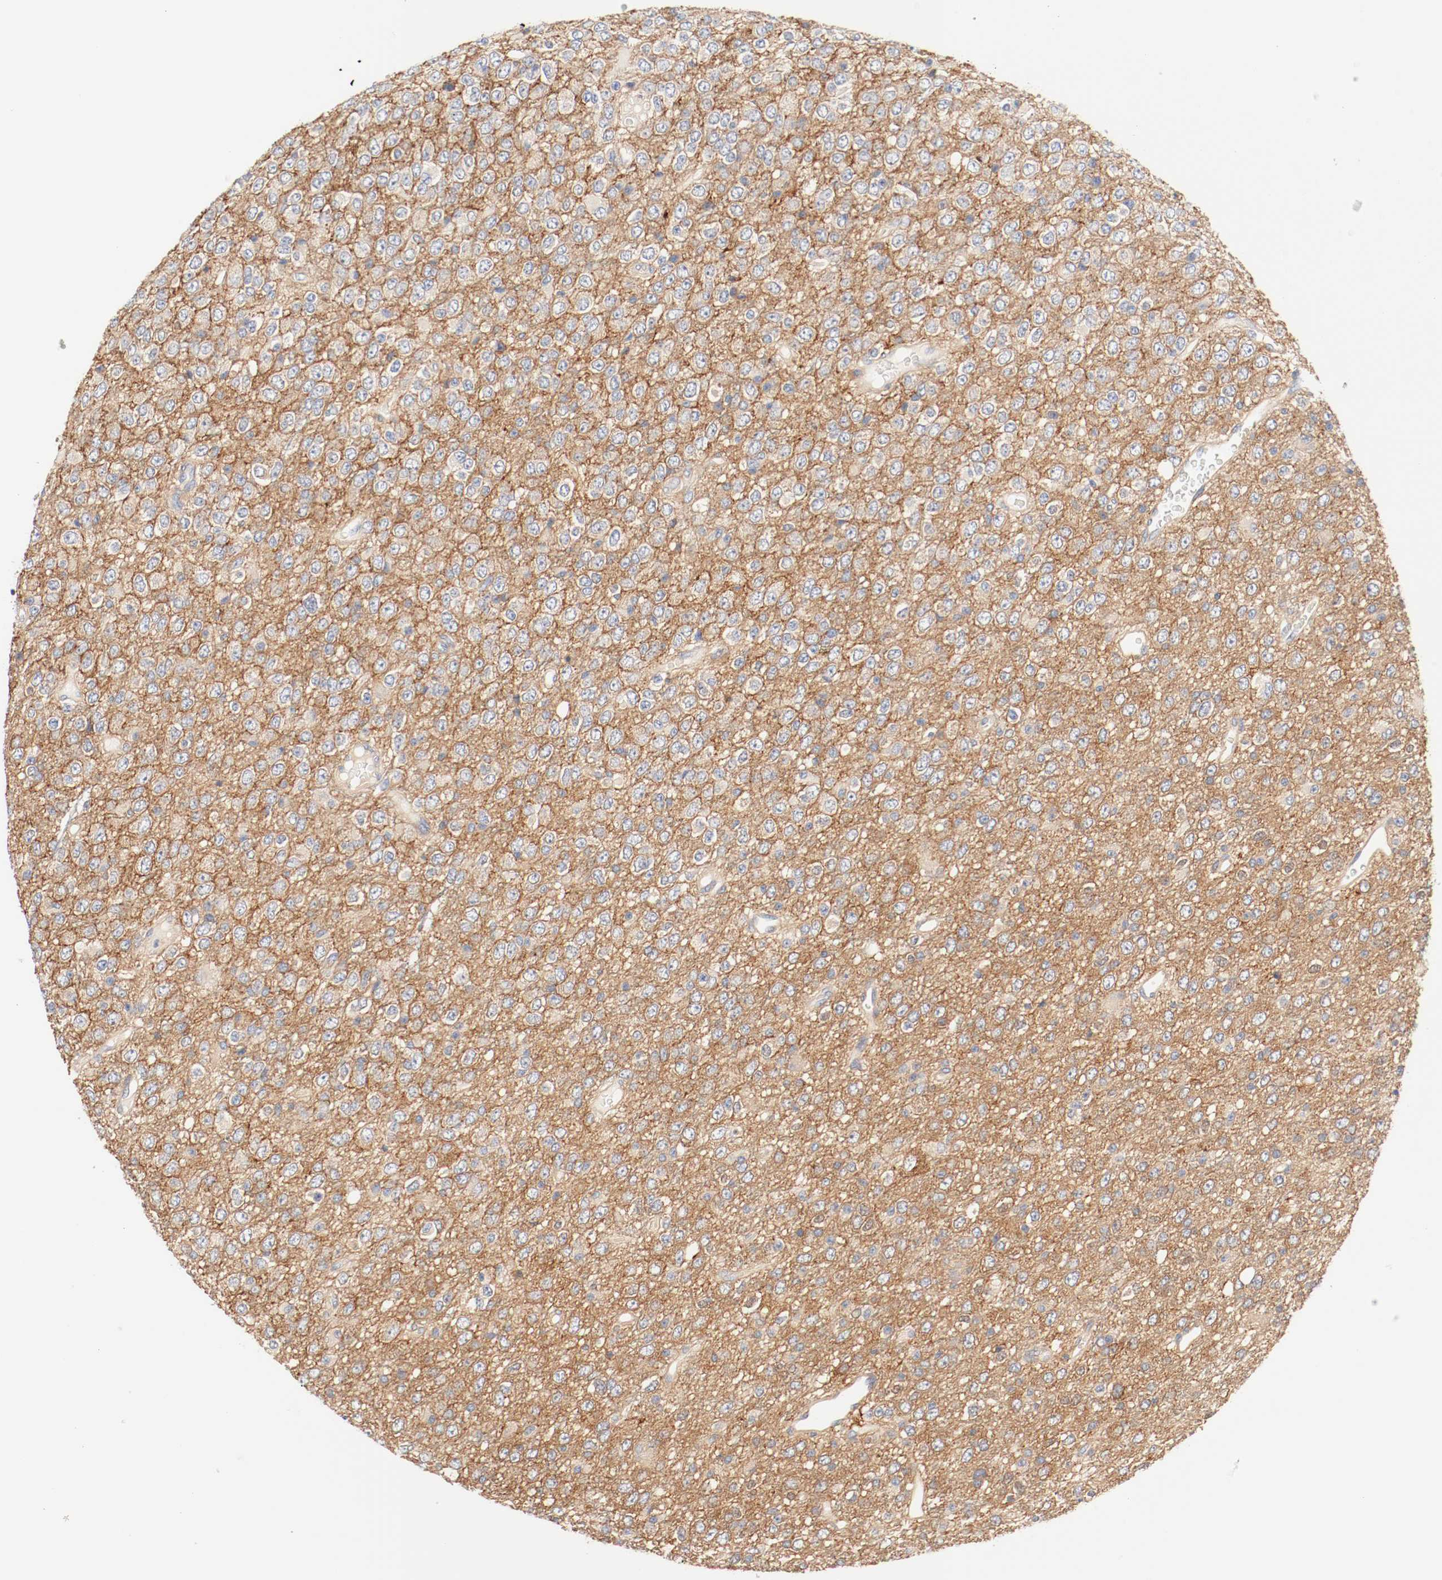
{"staining": {"intensity": "moderate", "quantity": ">75%", "location": "cytoplasmic/membranous"}, "tissue": "glioma", "cell_type": "Tumor cells", "image_type": "cancer", "snomed": [{"axis": "morphology", "description": "Glioma, malignant, High grade"}, {"axis": "topography", "description": "pancreas cauda"}], "caption": "A brown stain labels moderate cytoplasmic/membranous expression of a protein in human glioma tumor cells.", "gene": "GIT1", "patient": {"sex": "male", "age": 60}}